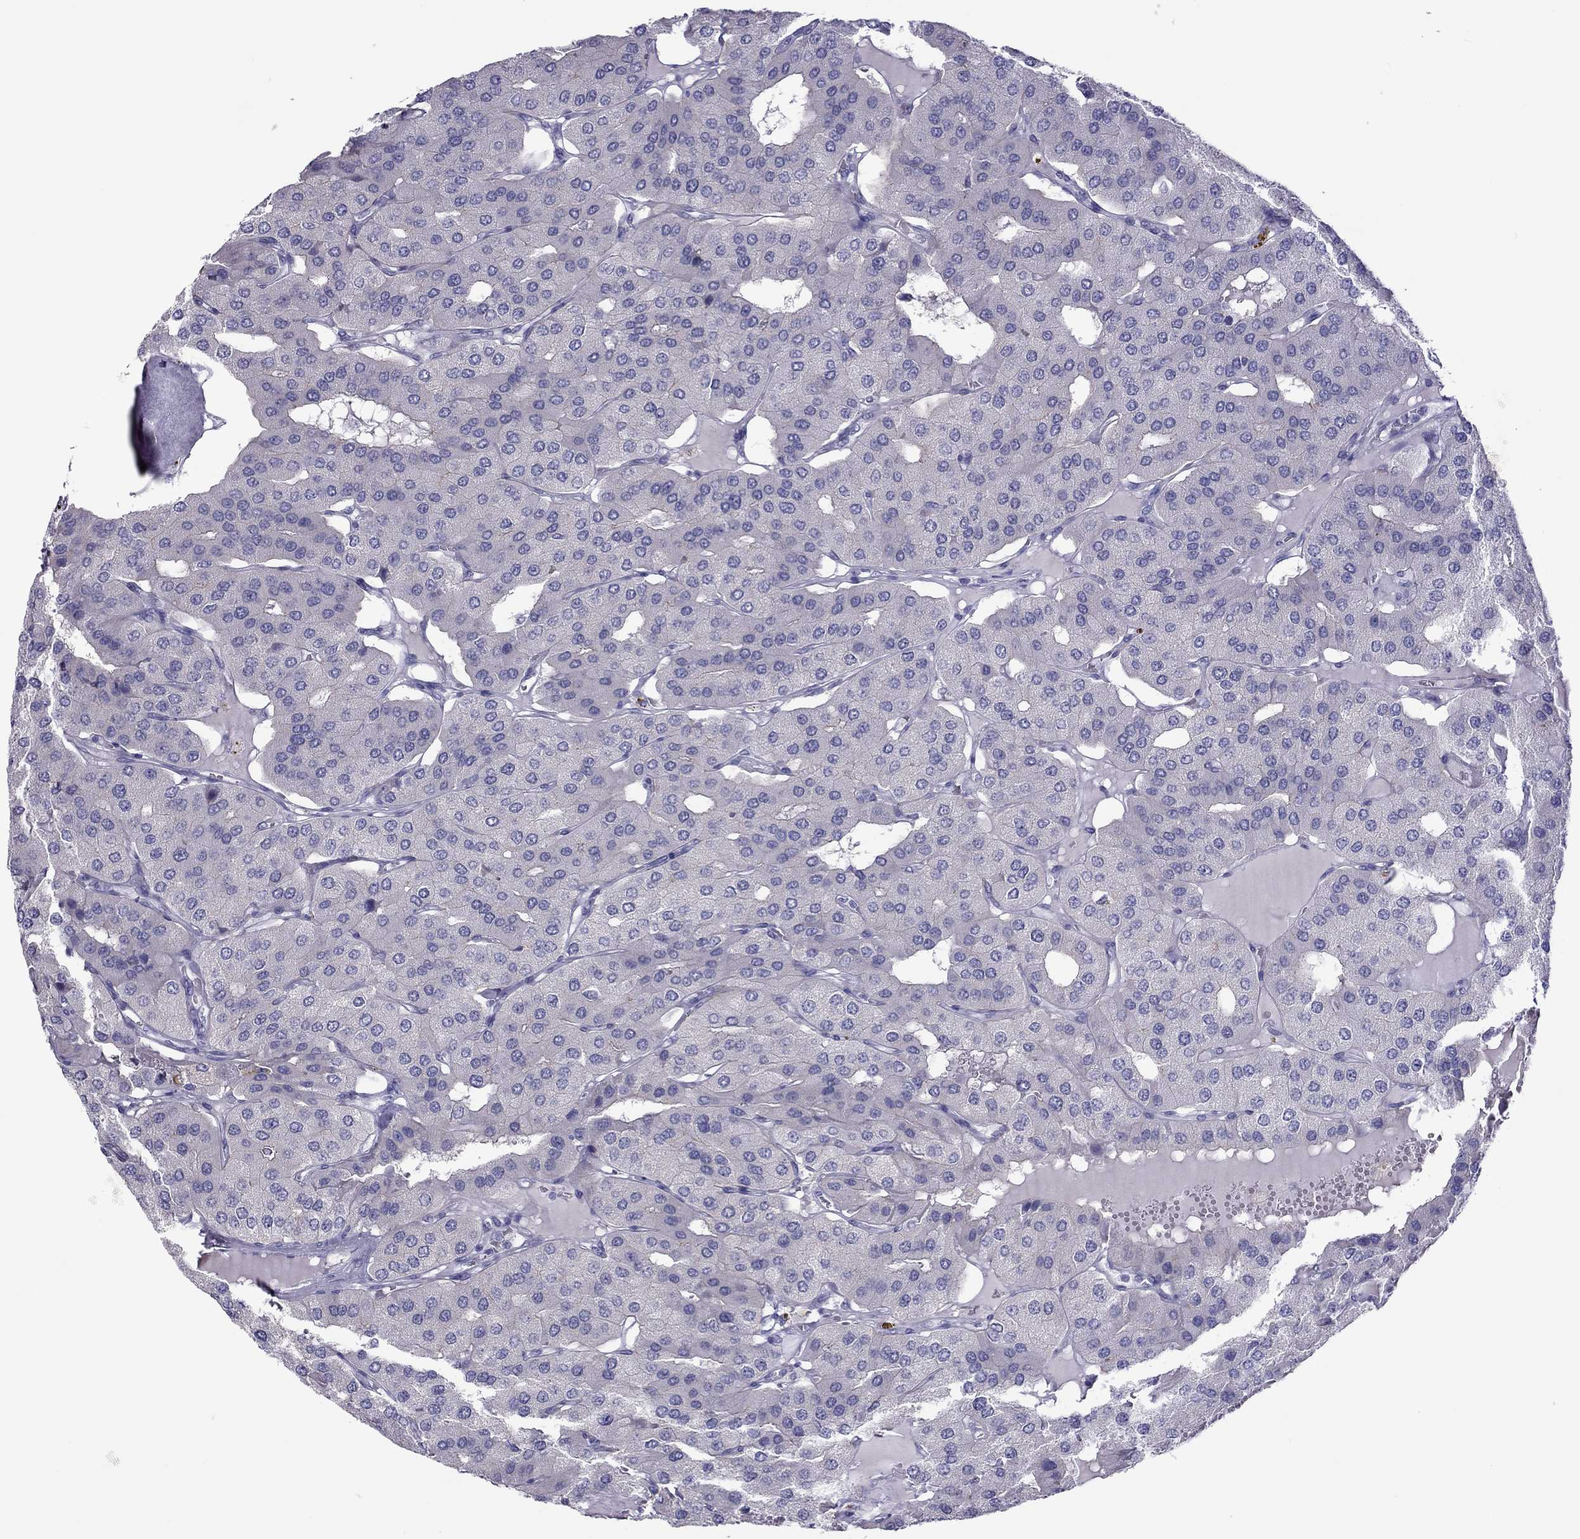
{"staining": {"intensity": "negative", "quantity": "none", "location": "none"}, "tissue": "parathyroid gland", "cell_type": "Glandular cells", "image_type": "normal", "snomed": [{"axis": "morphology", "description": "Normal tissue, NOS"}, {"axis": "morphology", "description": "Adenoma, NOS"}, {"axis": "topography", "description": "Parathyroid gland"}], "caption": "DAB (3,3'-diaminobenzidine) immunohistochemical staining of unremarkable human parathyroid gland demonstrates no significant staining in glandular cells. Brightfield microscopy of immunohistochemistry (IHC) stained with DAB (3,3'-diaminobenzidine) (brown) and hematoxylin (blue), captured at high magnification.", "gene": "TEX14", "patient": {"sex": "female", "age": 86}}